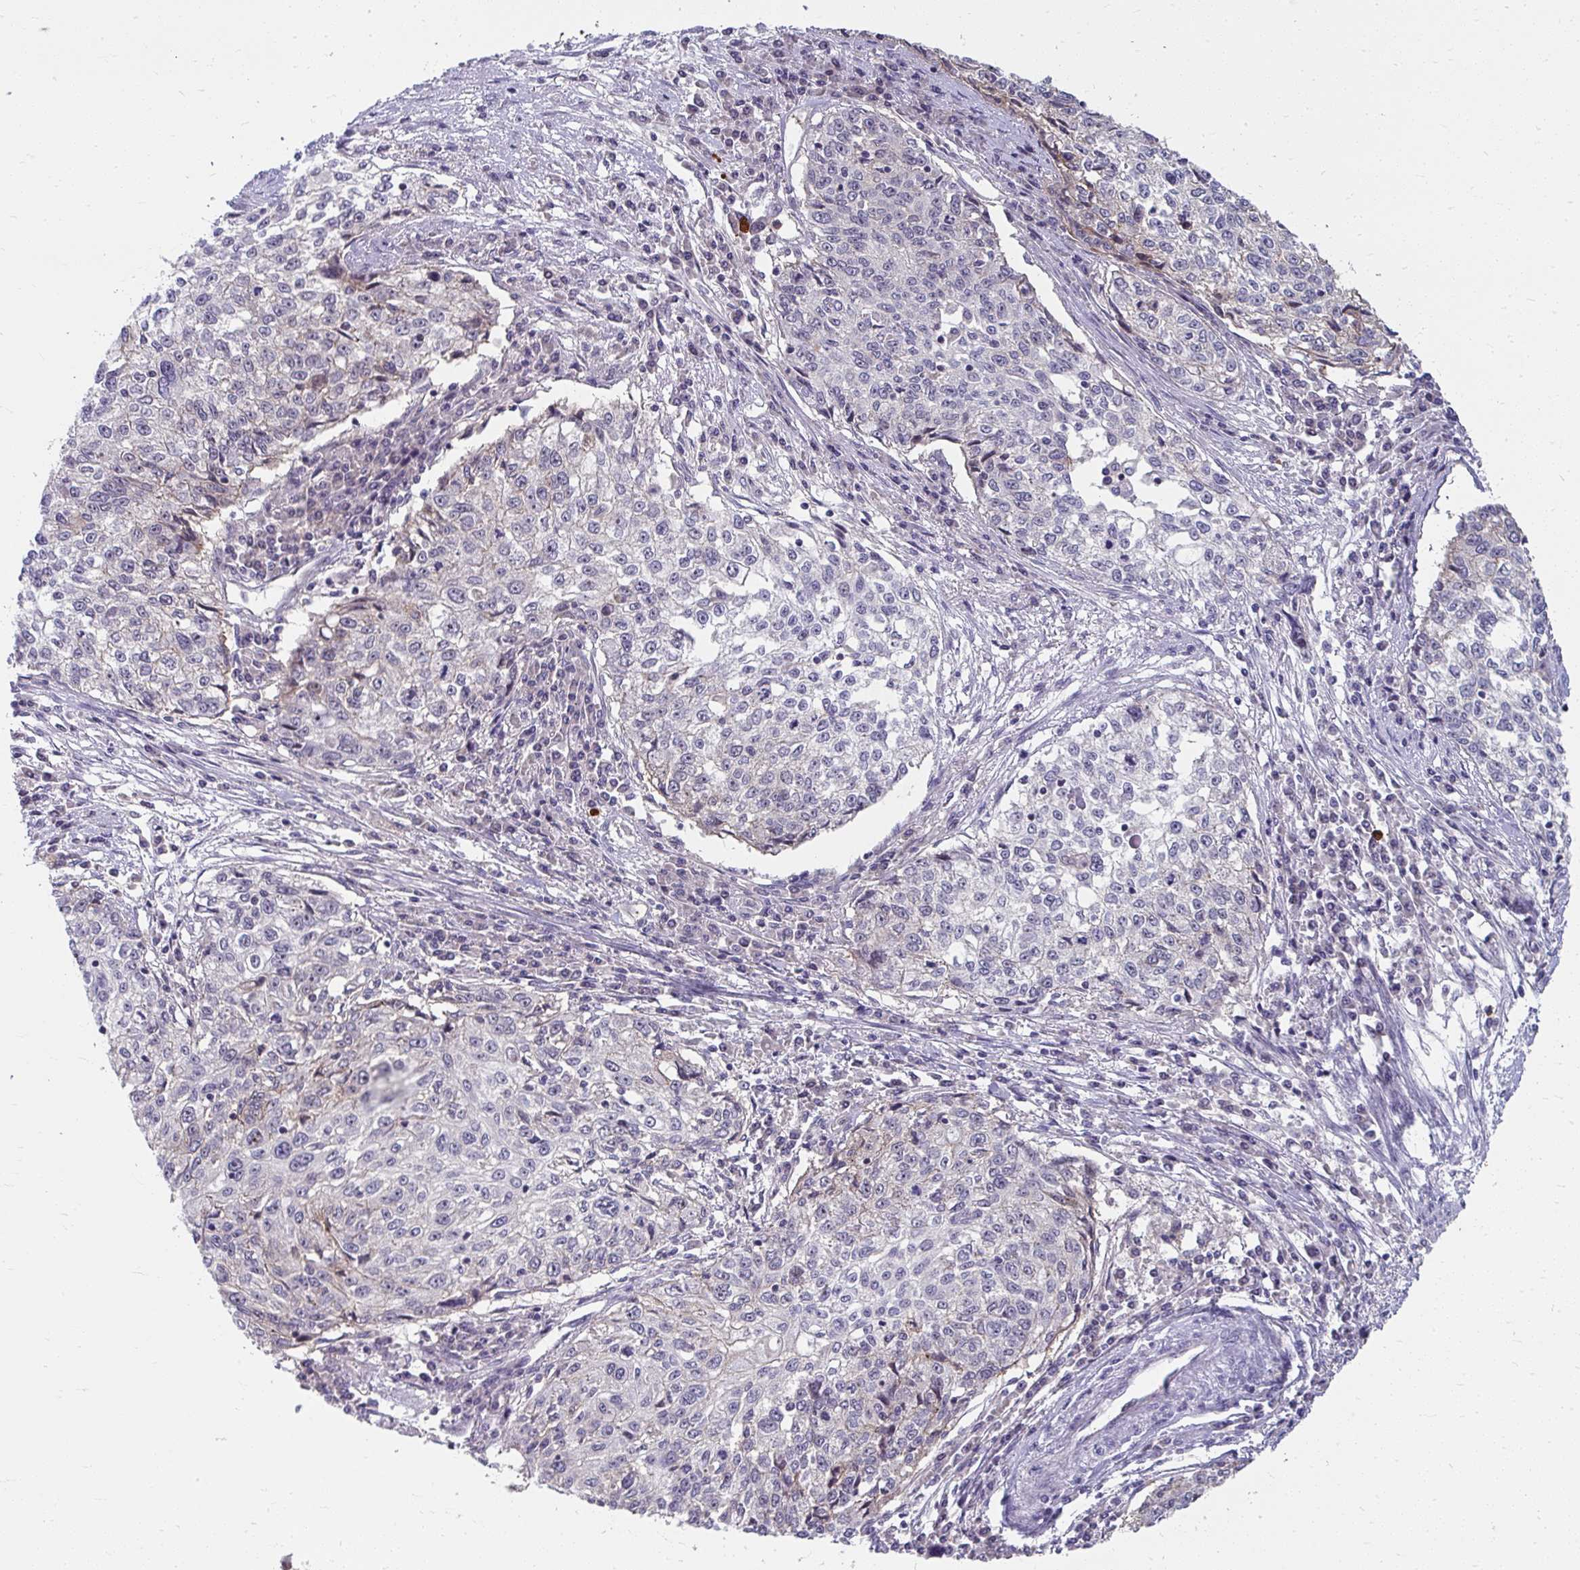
{"staining": {"intensity": "negative", "quantity": "none", "location": "none"}, "tissue": "cervical cancer", "cell_type": "Tumor cells", "image_type": "cancer", "snomed": [{"axis": "morphology", "description": "Squamous cell carcinoma, NOS"}, {"axis": "topography", "description": "Cervix"}], "caption": "High magnification brightfield microscopy of cervical cancer stained with DAB (brown) and counterstained with hematoxylin (blue): tumor cells show no significant expression.", "gene": "MUS81", "patient": {"sex": "female", "age": 57}}